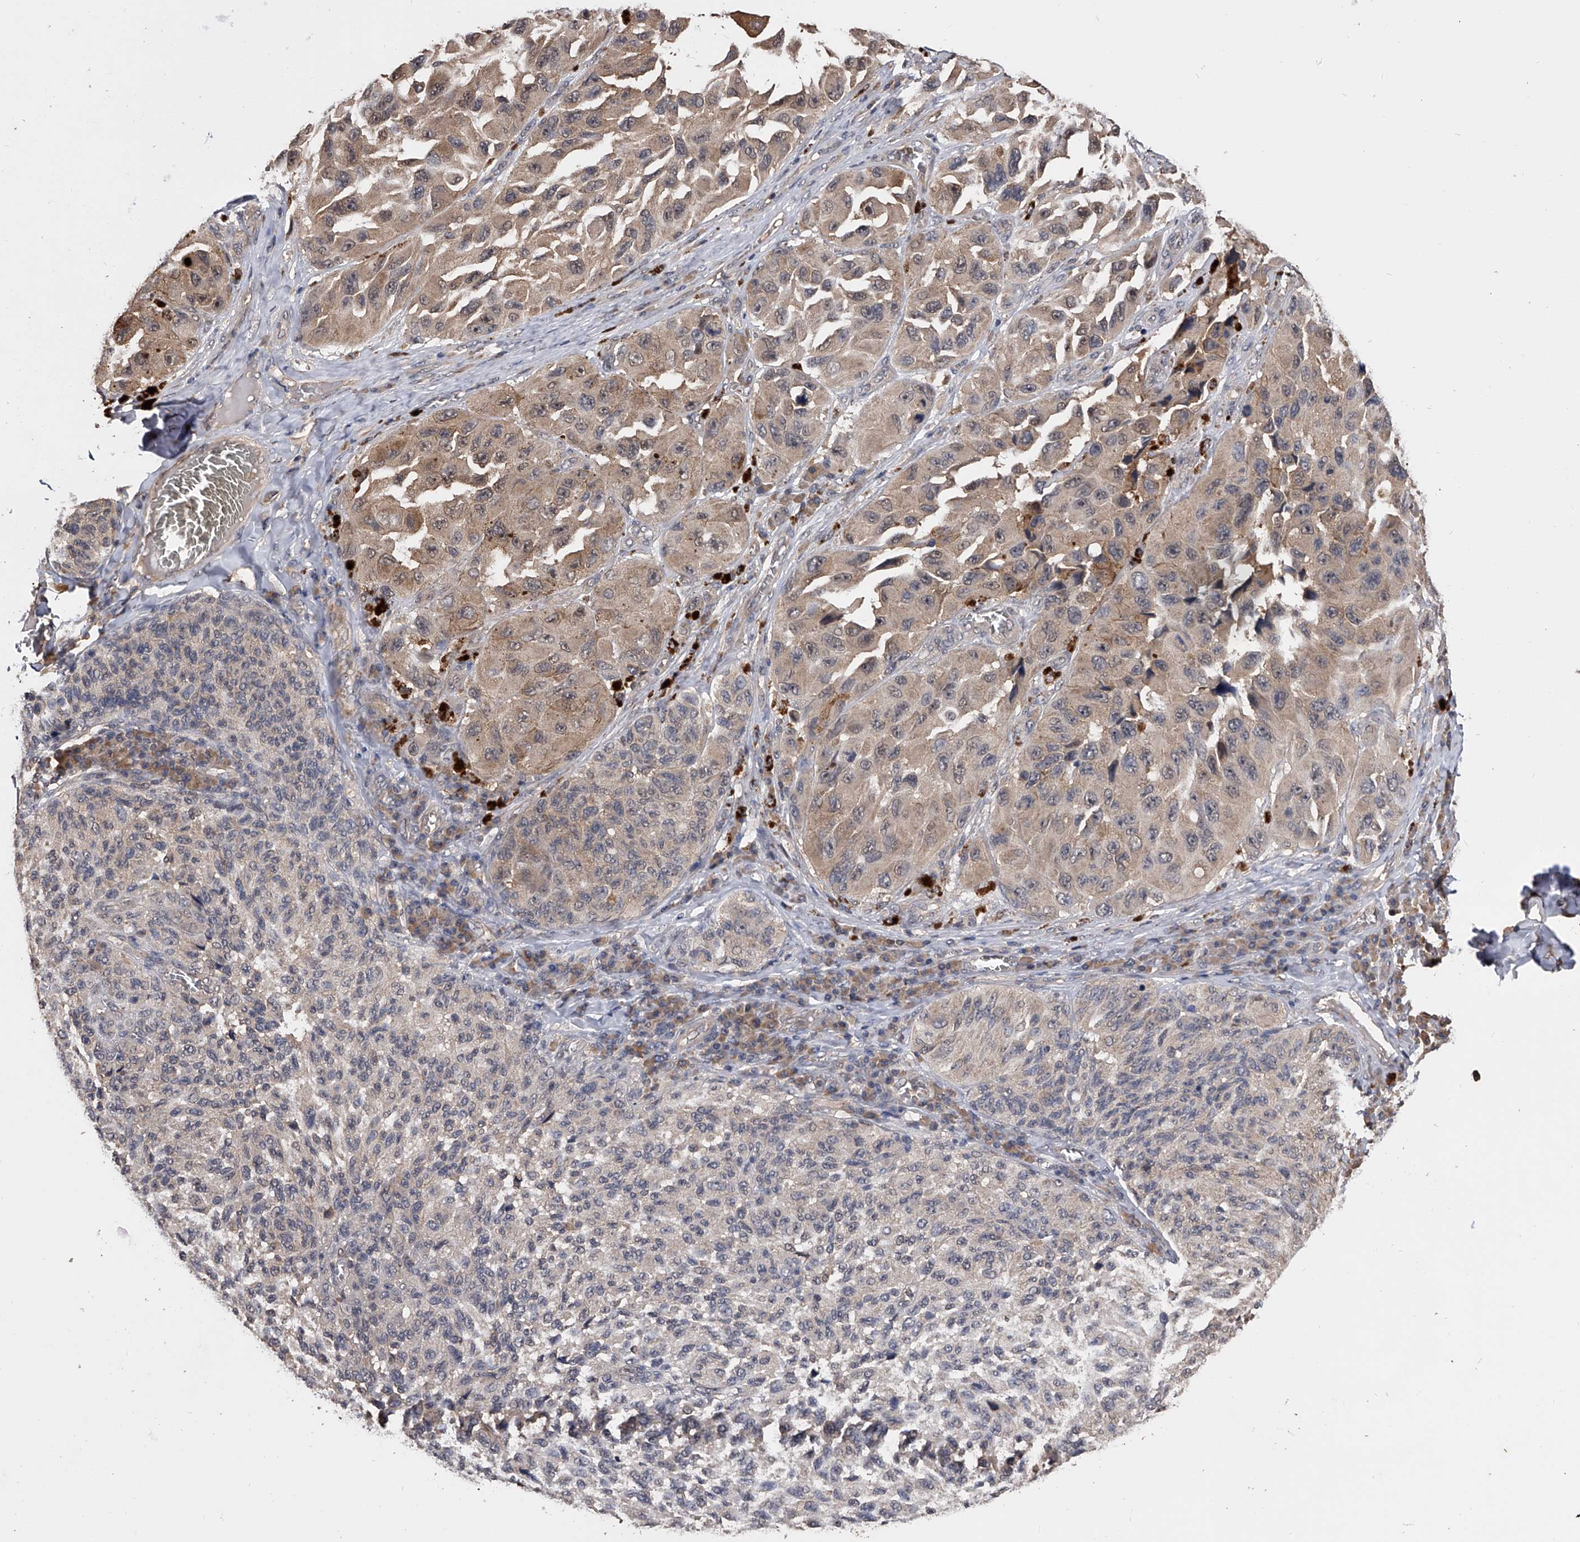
{"staining": {"intensity": "weak", "quantity": "25%-75%", "location": "cytoplasmic/membranous"}, "tissue": "melanoma", "cell_type": "Tumor cells", "image_type": "cancer", "snomed": [{"axis": "morphology", "description": "Malignant melanoma, NOS"}, {"axis": "topography", "description": "Skin"}], "caption": "IHC image of malignant melanoma stained for a protein (brown), which reveals low levels of weak cytoplasmic/membranous positivity in about 25%-75% of tumor cells.", "gene": "EFCAB7", "patient": {"sex": "female", "age": 73}}